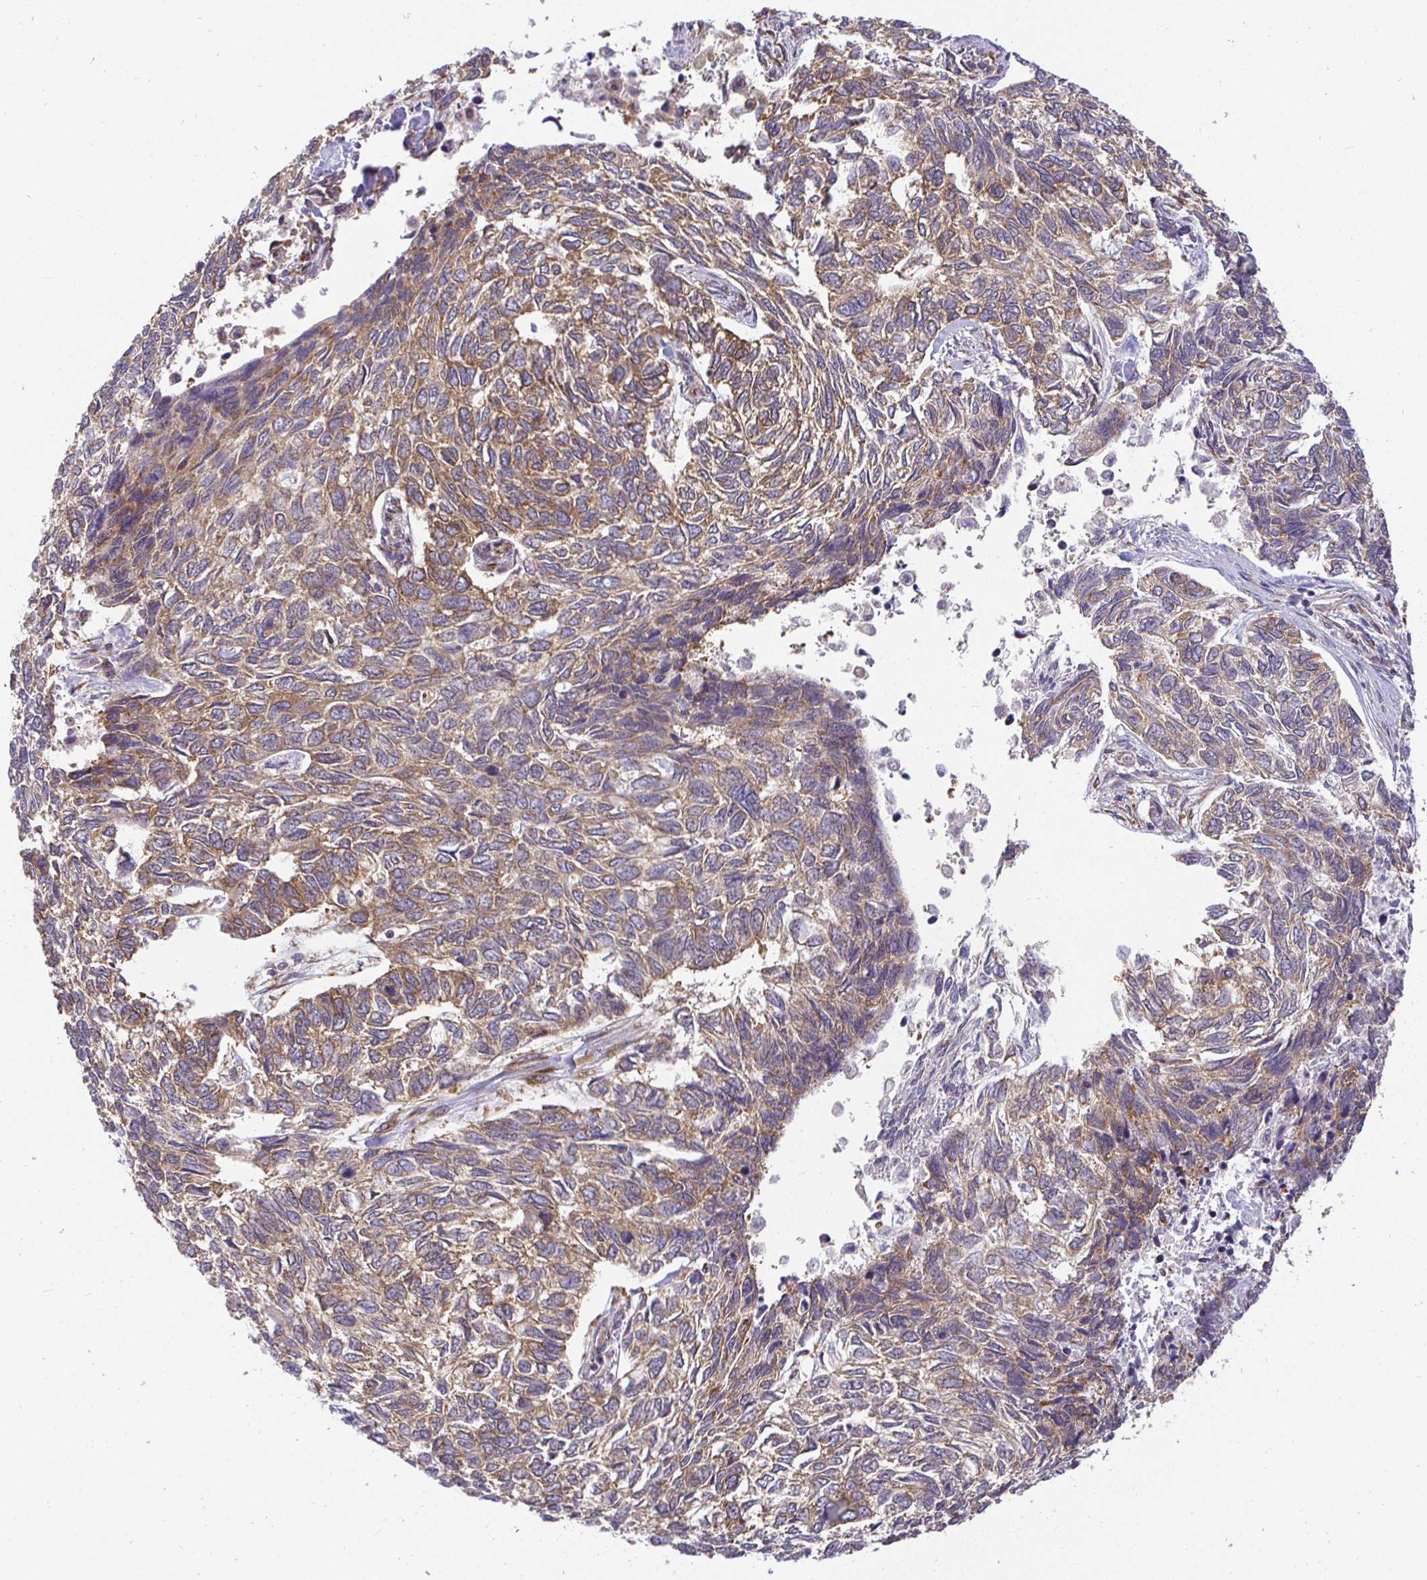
{"staining": {"intensity": "moderate", "quantity": ">75%", "location": "cytoplasmic/membranous"}, "tissue": "skin cancer", "cell_type": "Tumor cells", "image_type": "cancer", "snomed": [{"axis": "morphology", "description": "Basal cell carcinoma"}, {"axis": "topography", "description": "Skin"}], "caption": "A high-resolution photomicrograph shows immunohistochemistry staining of basal cell carcinoma (skin), which displays moderate cytoplasmic/membranous expression in approximately >75% of tumor cells. (Stains: DAB (3,3'-diaminobenzidine) in brown, nuclei in blue, Microscopy: brightfield microscopy at high magnification).", "gene": "IRAK1", "patient": {"sex": "female", "age": 65}}